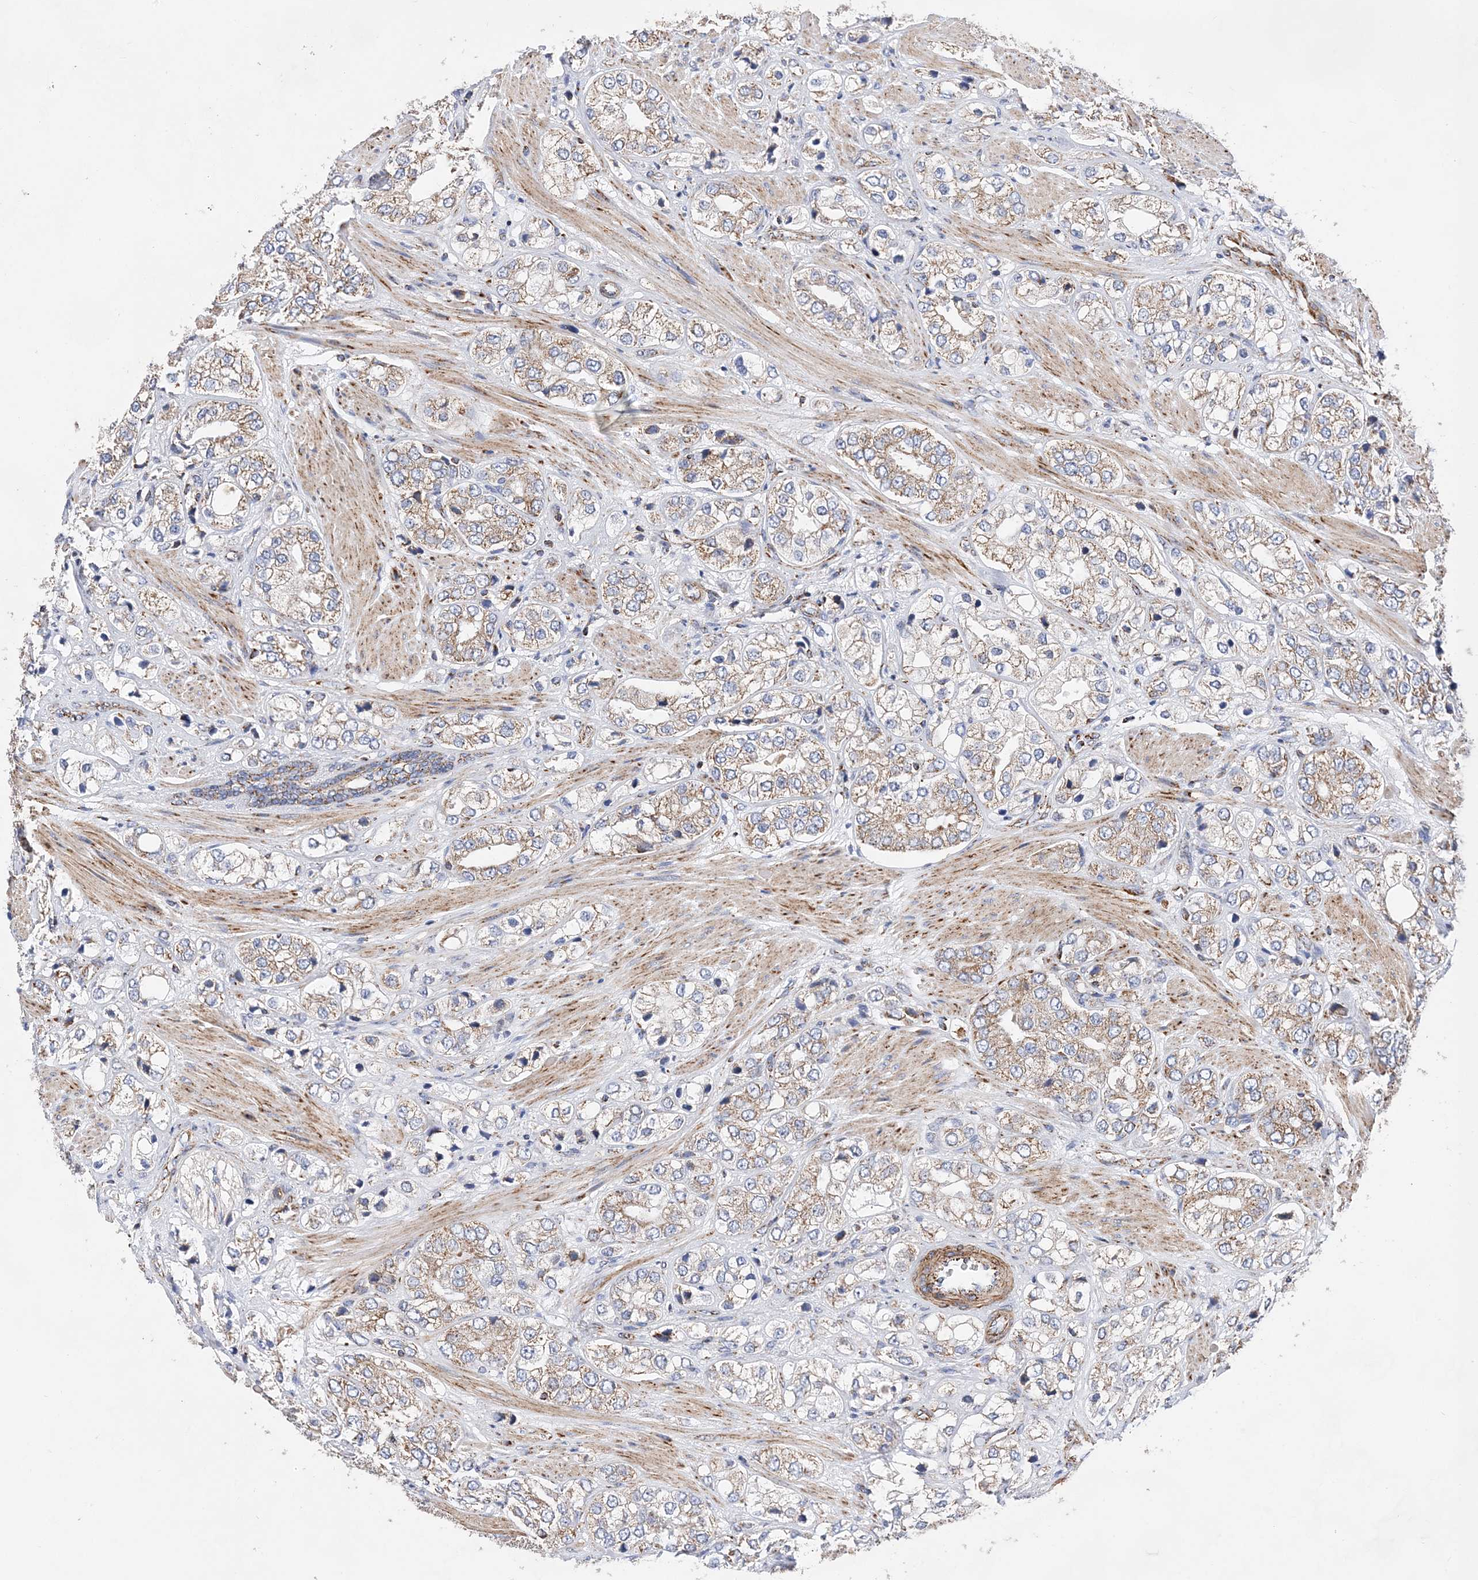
{"staining": {"intensity": "moderate", "quantity": ">75%", "location": "cytoplasmic/membranous"}, "tissue": "prostate cancer", "cell_type": "Tumor cells", "image_type": "cancer", "snomed": [{"axis": "morphology", "description": "Adenocarcinoma, High grade"}, {"axis": "topography", "description": "Prostate"}], "caption": "Moderate cytoplasmic/membranous expression for a protein is present in about >75% of tumor cells of prostate cancer (high-grade adenocarcinoma) using IHC.", "gene": "ACOT9", "patient": {"sex": "male", "age": 50}}